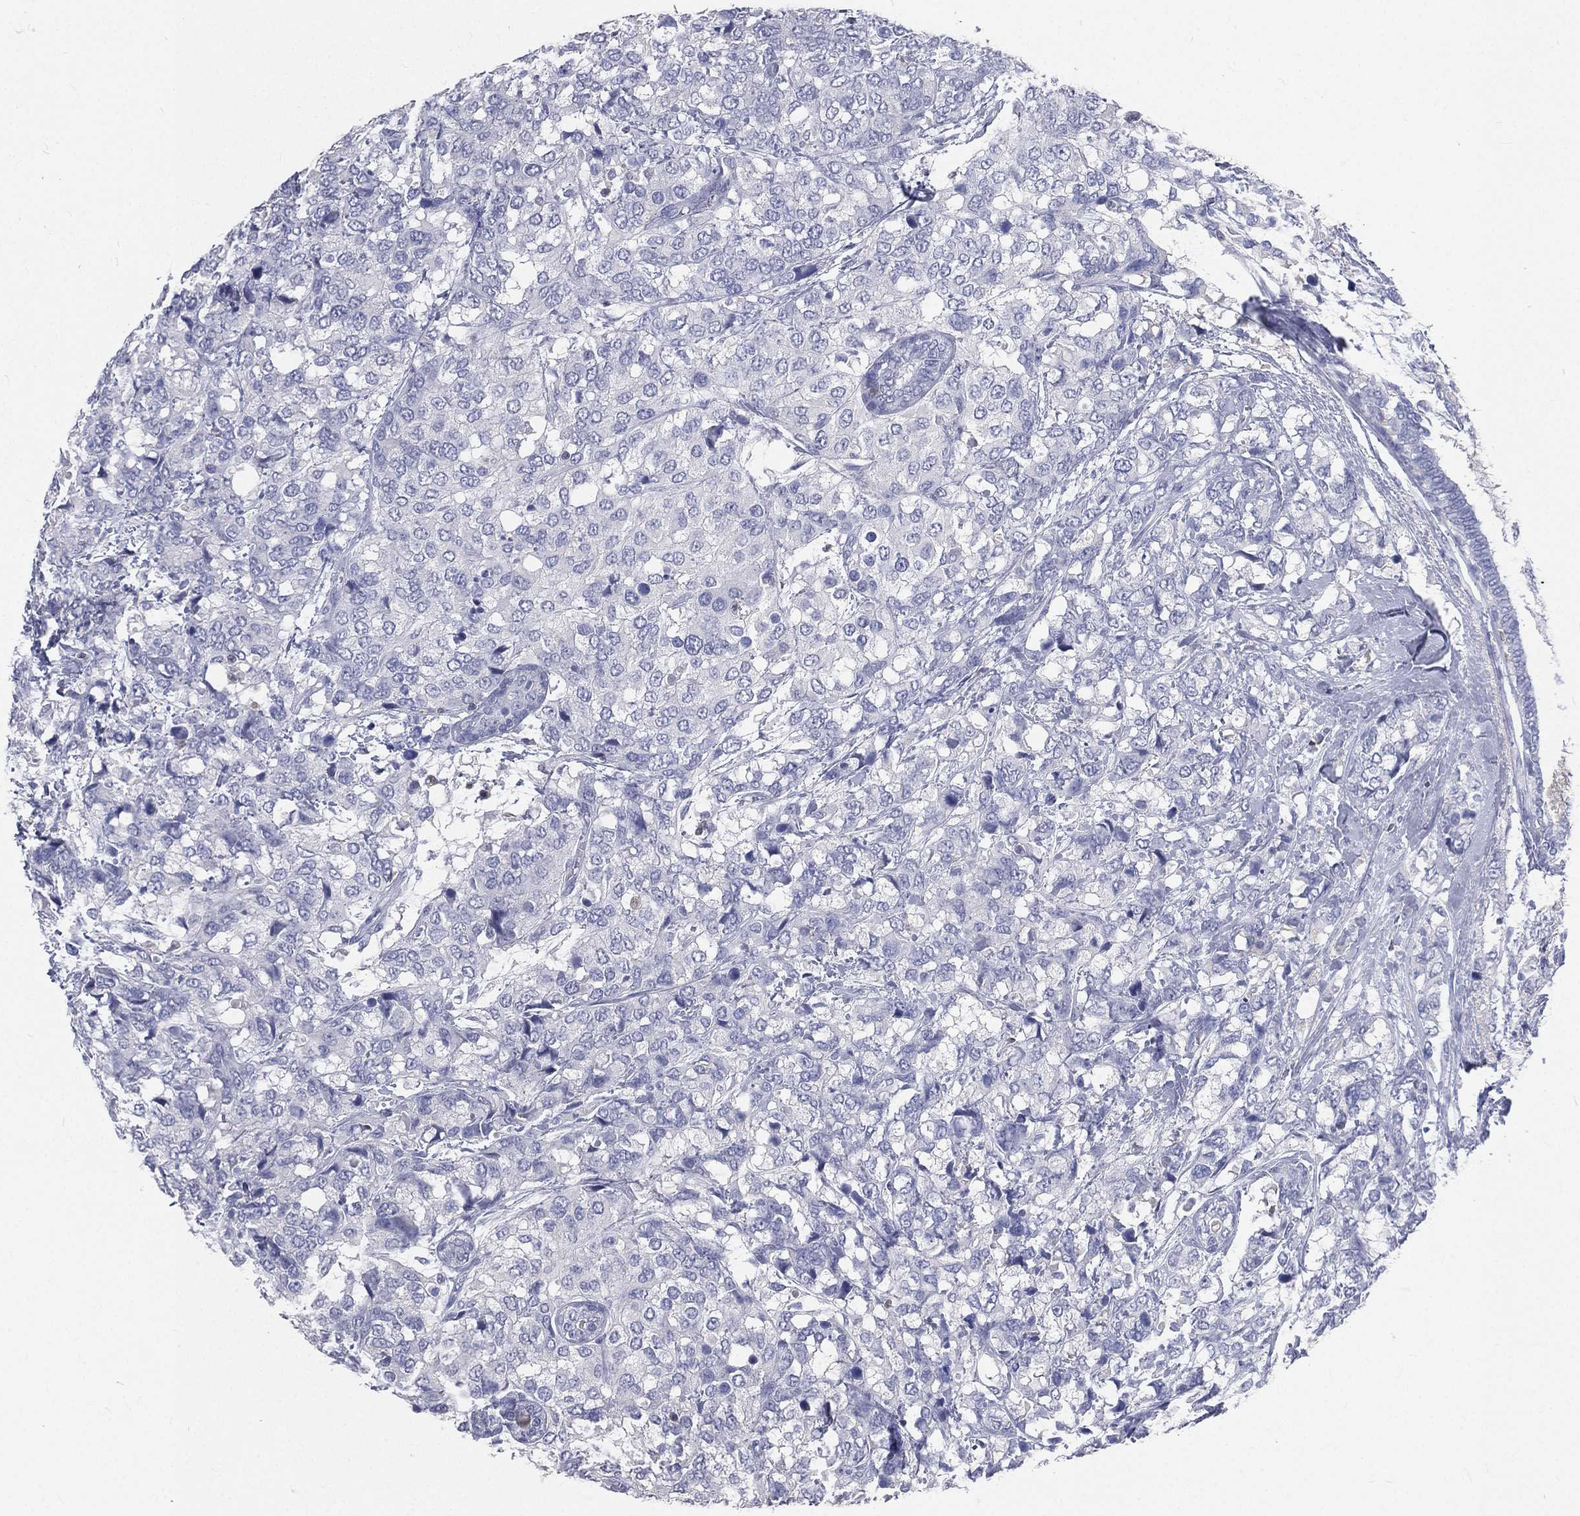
{"staining": {"intensity": "negative", "quantity": "none", "location": "none"}, "tissue": "breast cancer", "cell_type": "Tumor cells", "image_type": "cancer", "snomed": [{"axis": "morphology", "description": "Lobular carcinoma"}, {"axis": "topography", "description": "Breast"}], "caption": "IHC micrograph of neoplastic tissue: breast lobular carcinoma stained with DAB (3,3'-diaminobenzidine) displays no significant protein positivity in tumor cells.", "gene": "CD3D", "patient": {"sex": "female", "age": 59}}